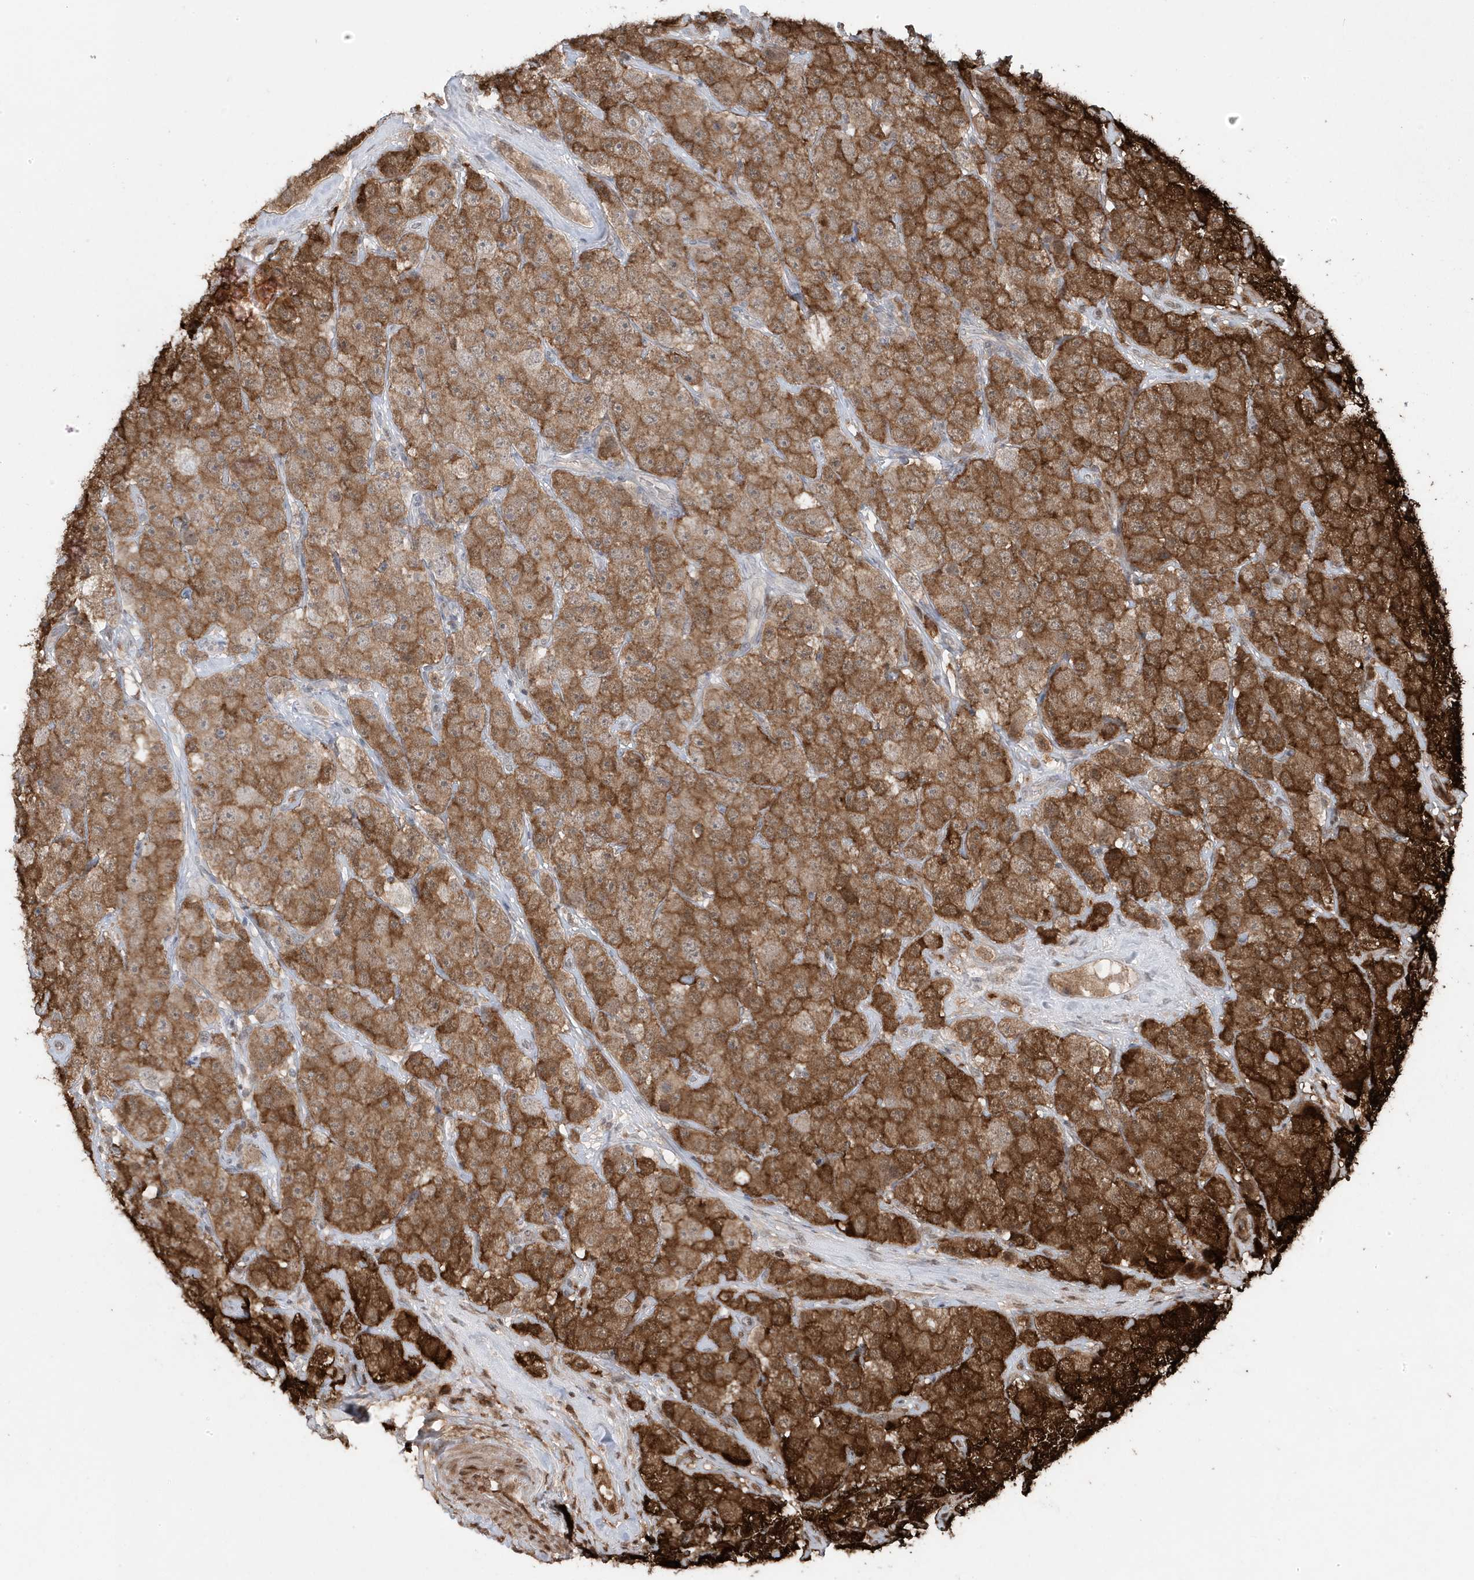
{"staining": {"intensity": "strong", "quantity": ">75%", "location": "cytoplasmic/membranous"}, "tissue": "testis cancer", "cell_type": "Tumor cells", "image_type": "cancer", "snomed": [{"axis": "morphology", "description": "Seminoma, NOS"}, {"axis": "topography", "description": "Testis"}], "caption": "The image demonstrates a brown stain indicating the presence of a protein in the cytoplasmic/membranous of tumor cells in testis cancer (seminoma). The staining was performed using DAB, with brown indicating positive protein expression. Nuclei are stained blue with hematoxylin.", "gene": "MAPK1IP1L", "patient": {"sex": "male", "age": 28}}